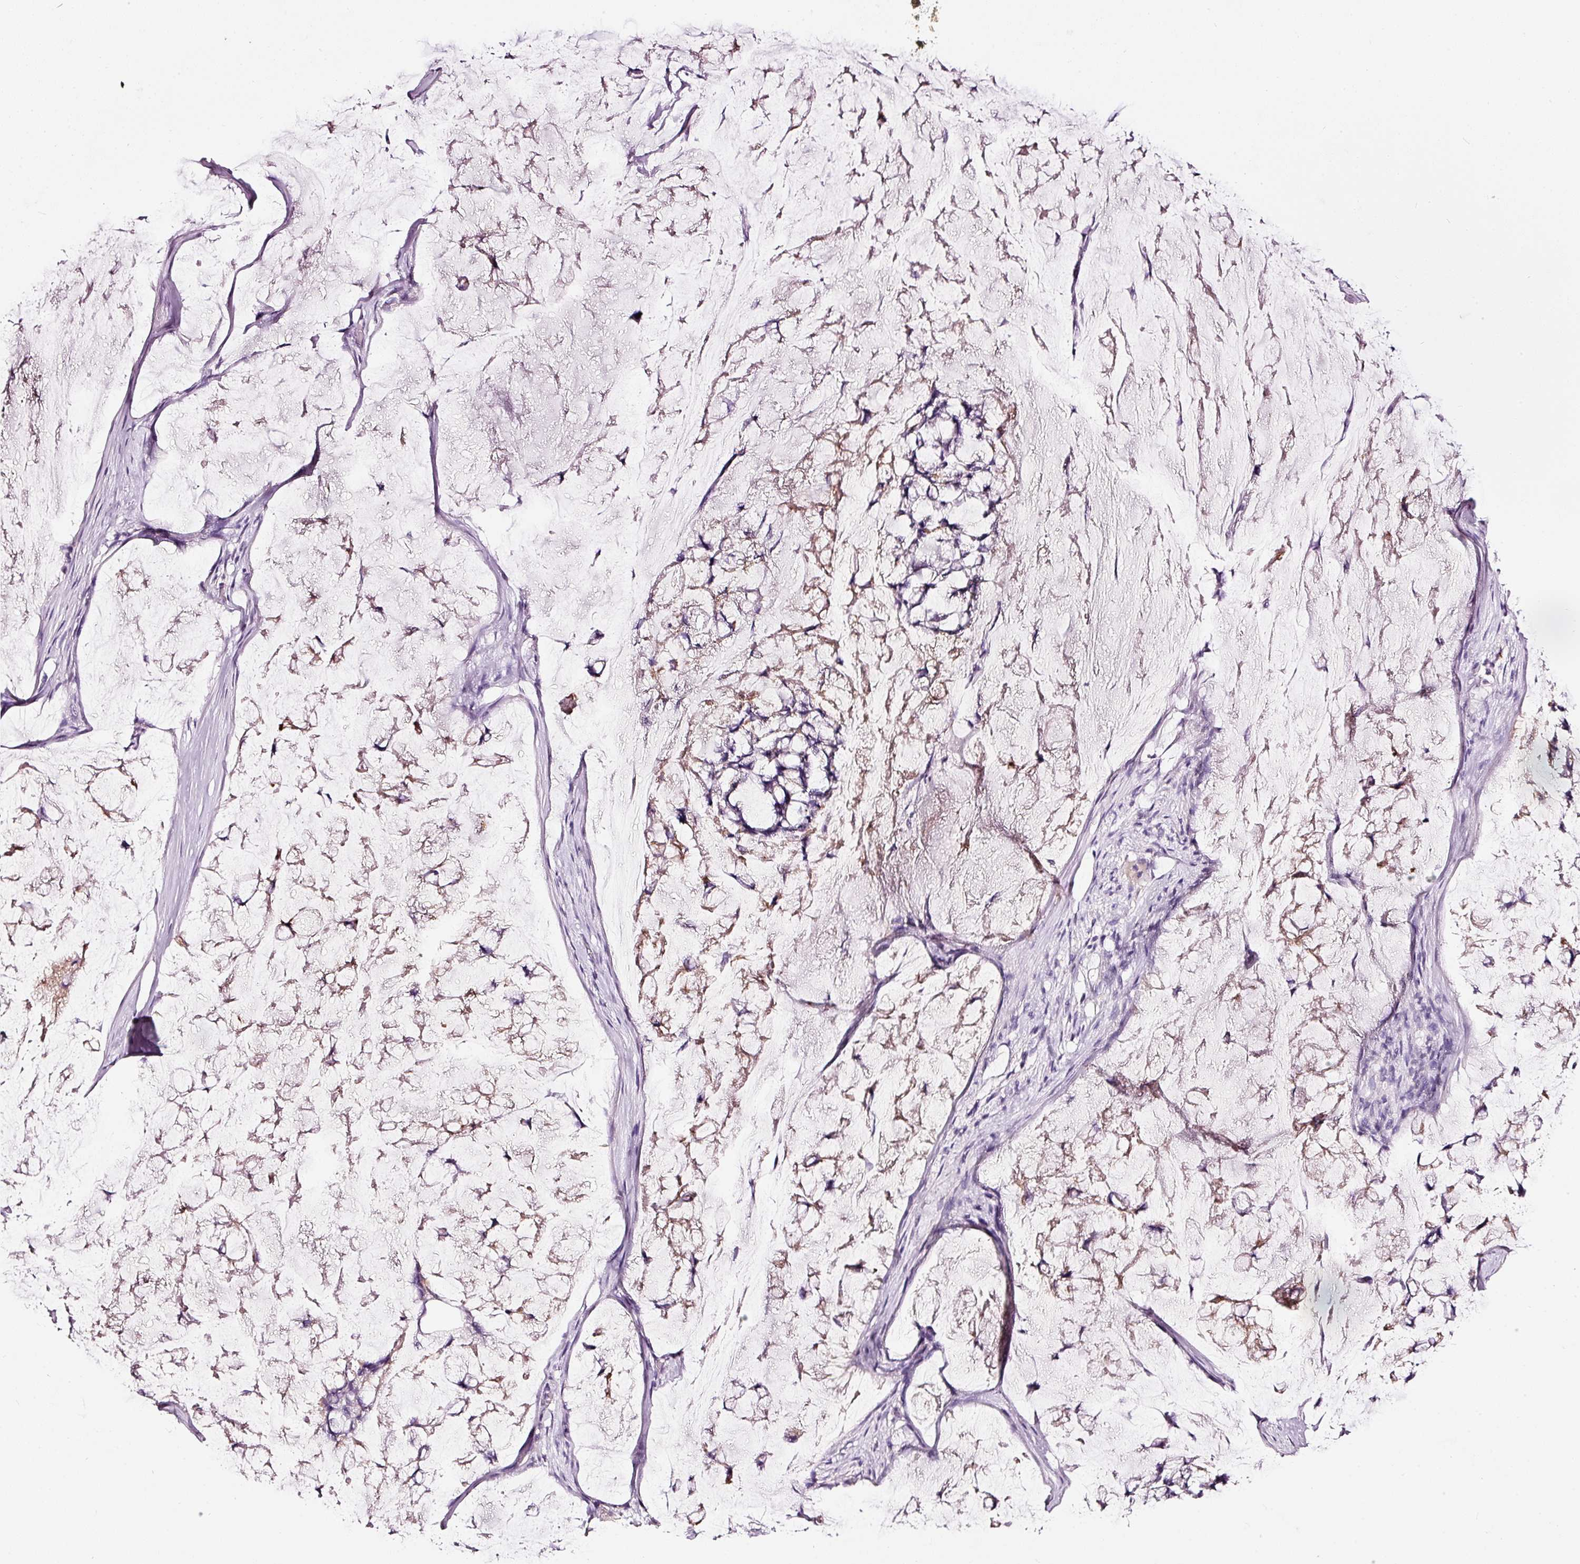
{"staining": {"intensity": "weak", "quantity": "<25%", "location": "cytoplasmic/membranous"}, "tissue": "stomach cancer", "cell_type": "Tumor cells", "image_type": "cancer", "snomed": [{"axis": "morphology", "description": "Adenocarcinoma, NOS"}, {"axis": "topography", "description": "Stomach, lower"}], "caption": "Immunohistochemistry (IHC) micrograph of stomach adenocarcinoma stained for a protein (brown), which displays no expression in tumor cells.", "gene": "LAMP3", "patient": {"sex": "male", "age": 67}}